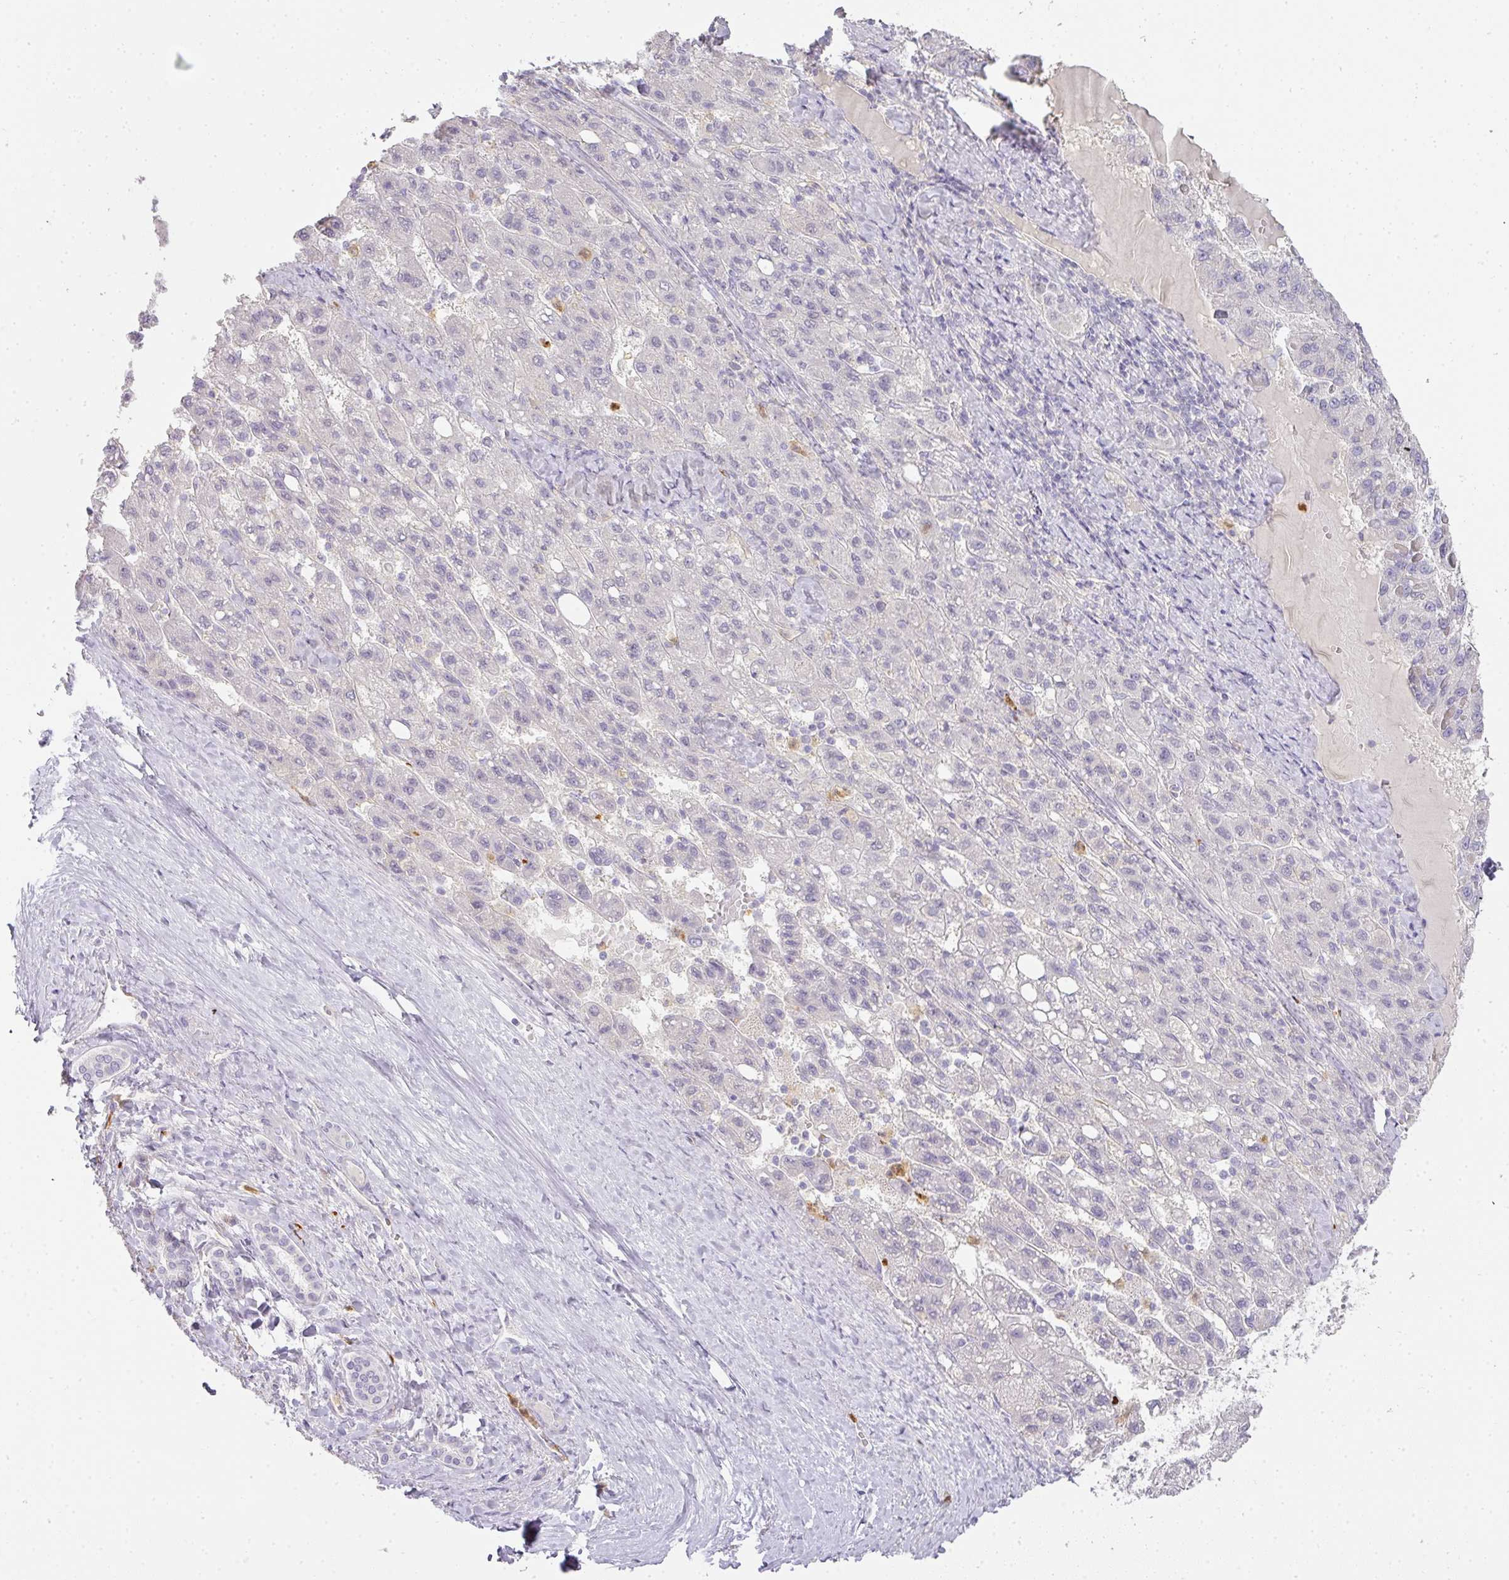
{"staining": {"intensity": "negative", "quantity": "none", "location": "none"}, "tissue": "liver cancer", "cell_type": "Tumor cells", "image_type": "cancer", "snomed": [{"axis": "morphology", "description": "Carcinoma, Hepatocellular, NOS"}, {"axis": "topography", "description": "Liver"}], "caption": "IHC histopathology image of neoplastic tissue: liver hepatocellular carcinoma stained with DAB exhibits no significant protein positivity in tumor cells. (DAB (3,3'-diaminobenzidine) immunohistochemistry visualized using brightfield microscopy, high magnification).", "gene": "HHEX", "patient": {"sex": "female", "age": 82}}